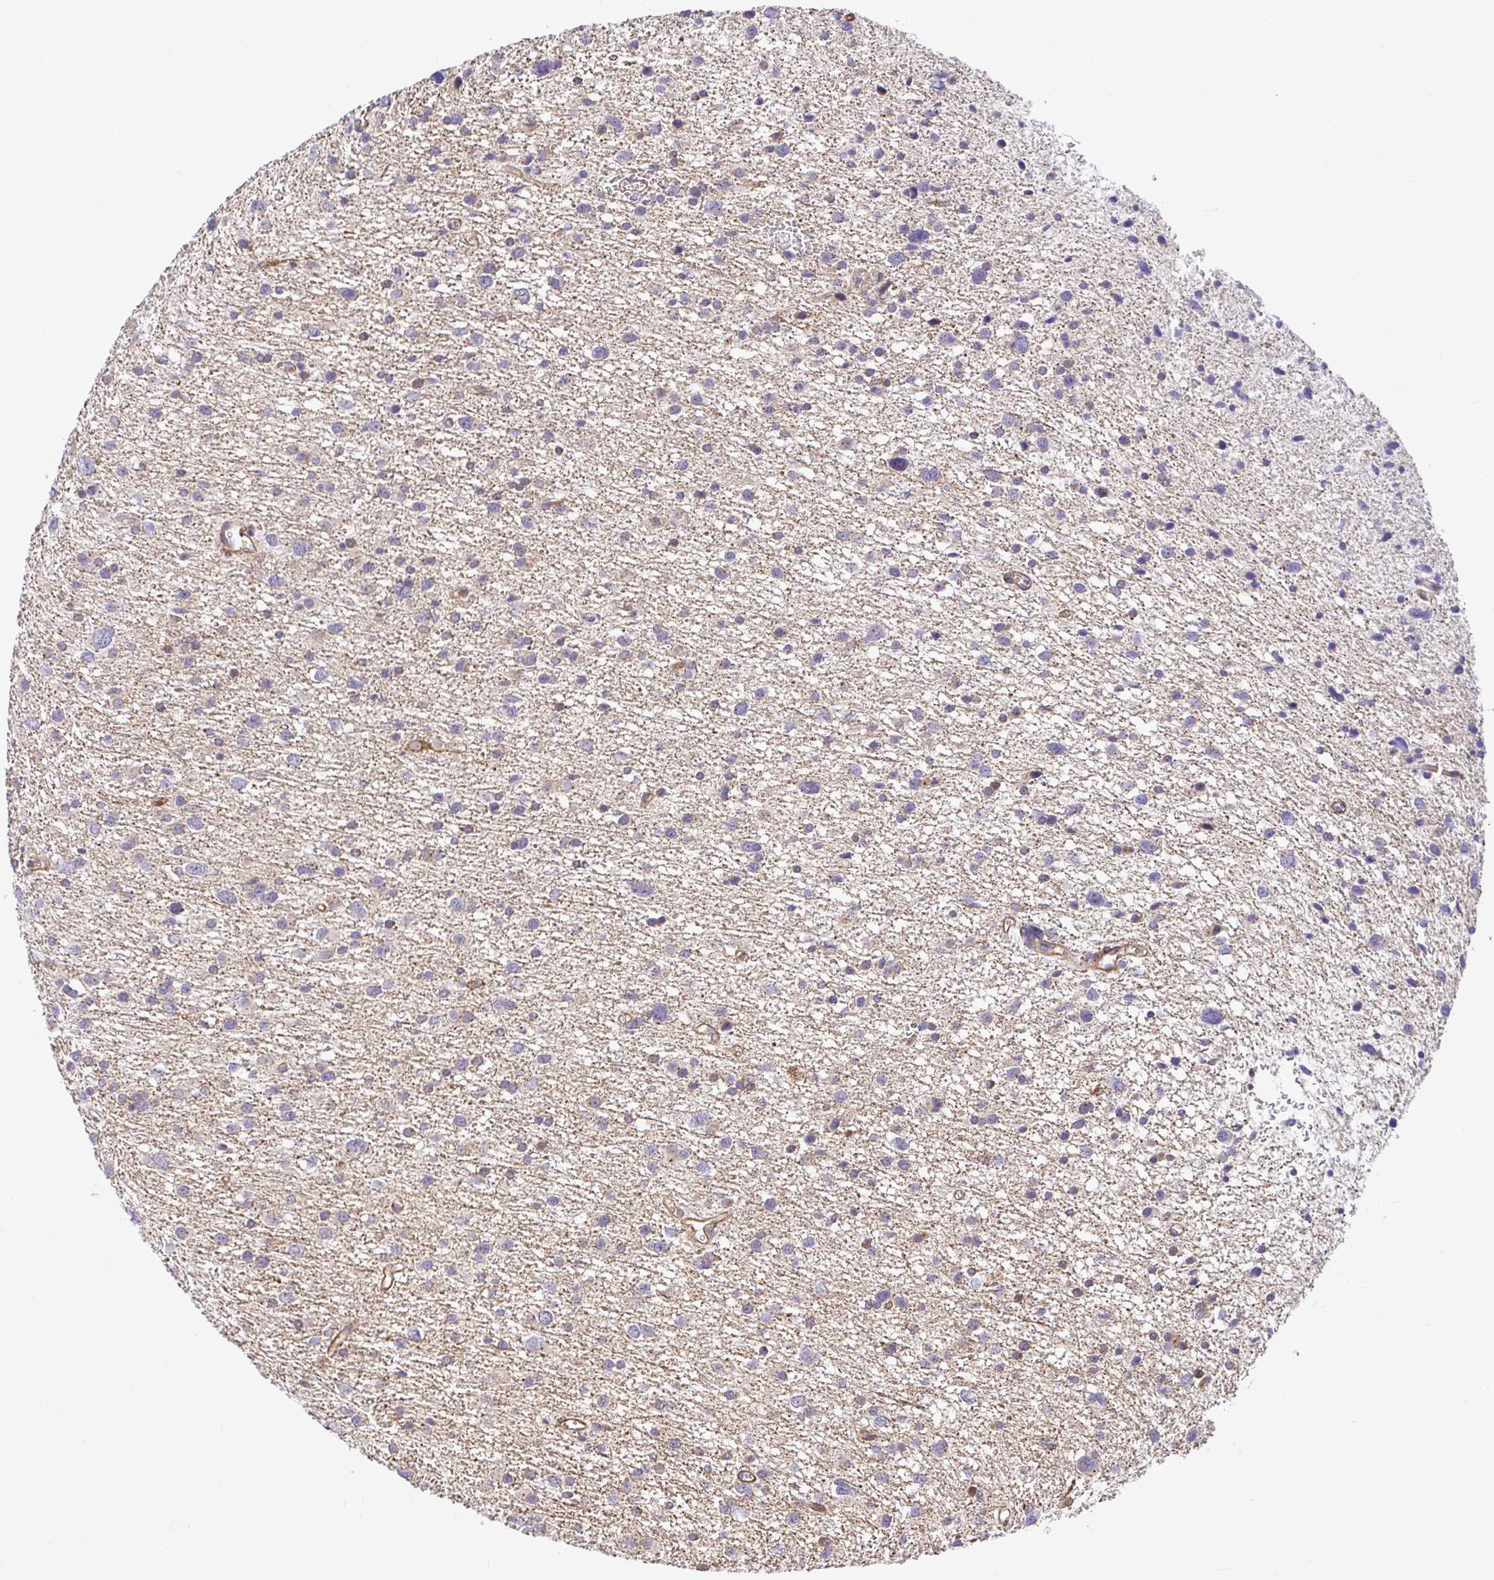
{"staining": {"intensity": "negative", "quantity": "none", "location": "none"}, "tissue": "glioma", "cell_type": "Tumor cells", "image_type": "cancer", "snomed": [{"axis": "morphology", "description": "Glioma, malignant, Low grade"}, {"axis": "topography", "description": "Brain"}], "caption": "This is an immunohistochemistry micrograph of human glioma. There is no staining in tumor cells.", "gene": "TRIM55", "patient": {"sex": "female", "age": 55}}